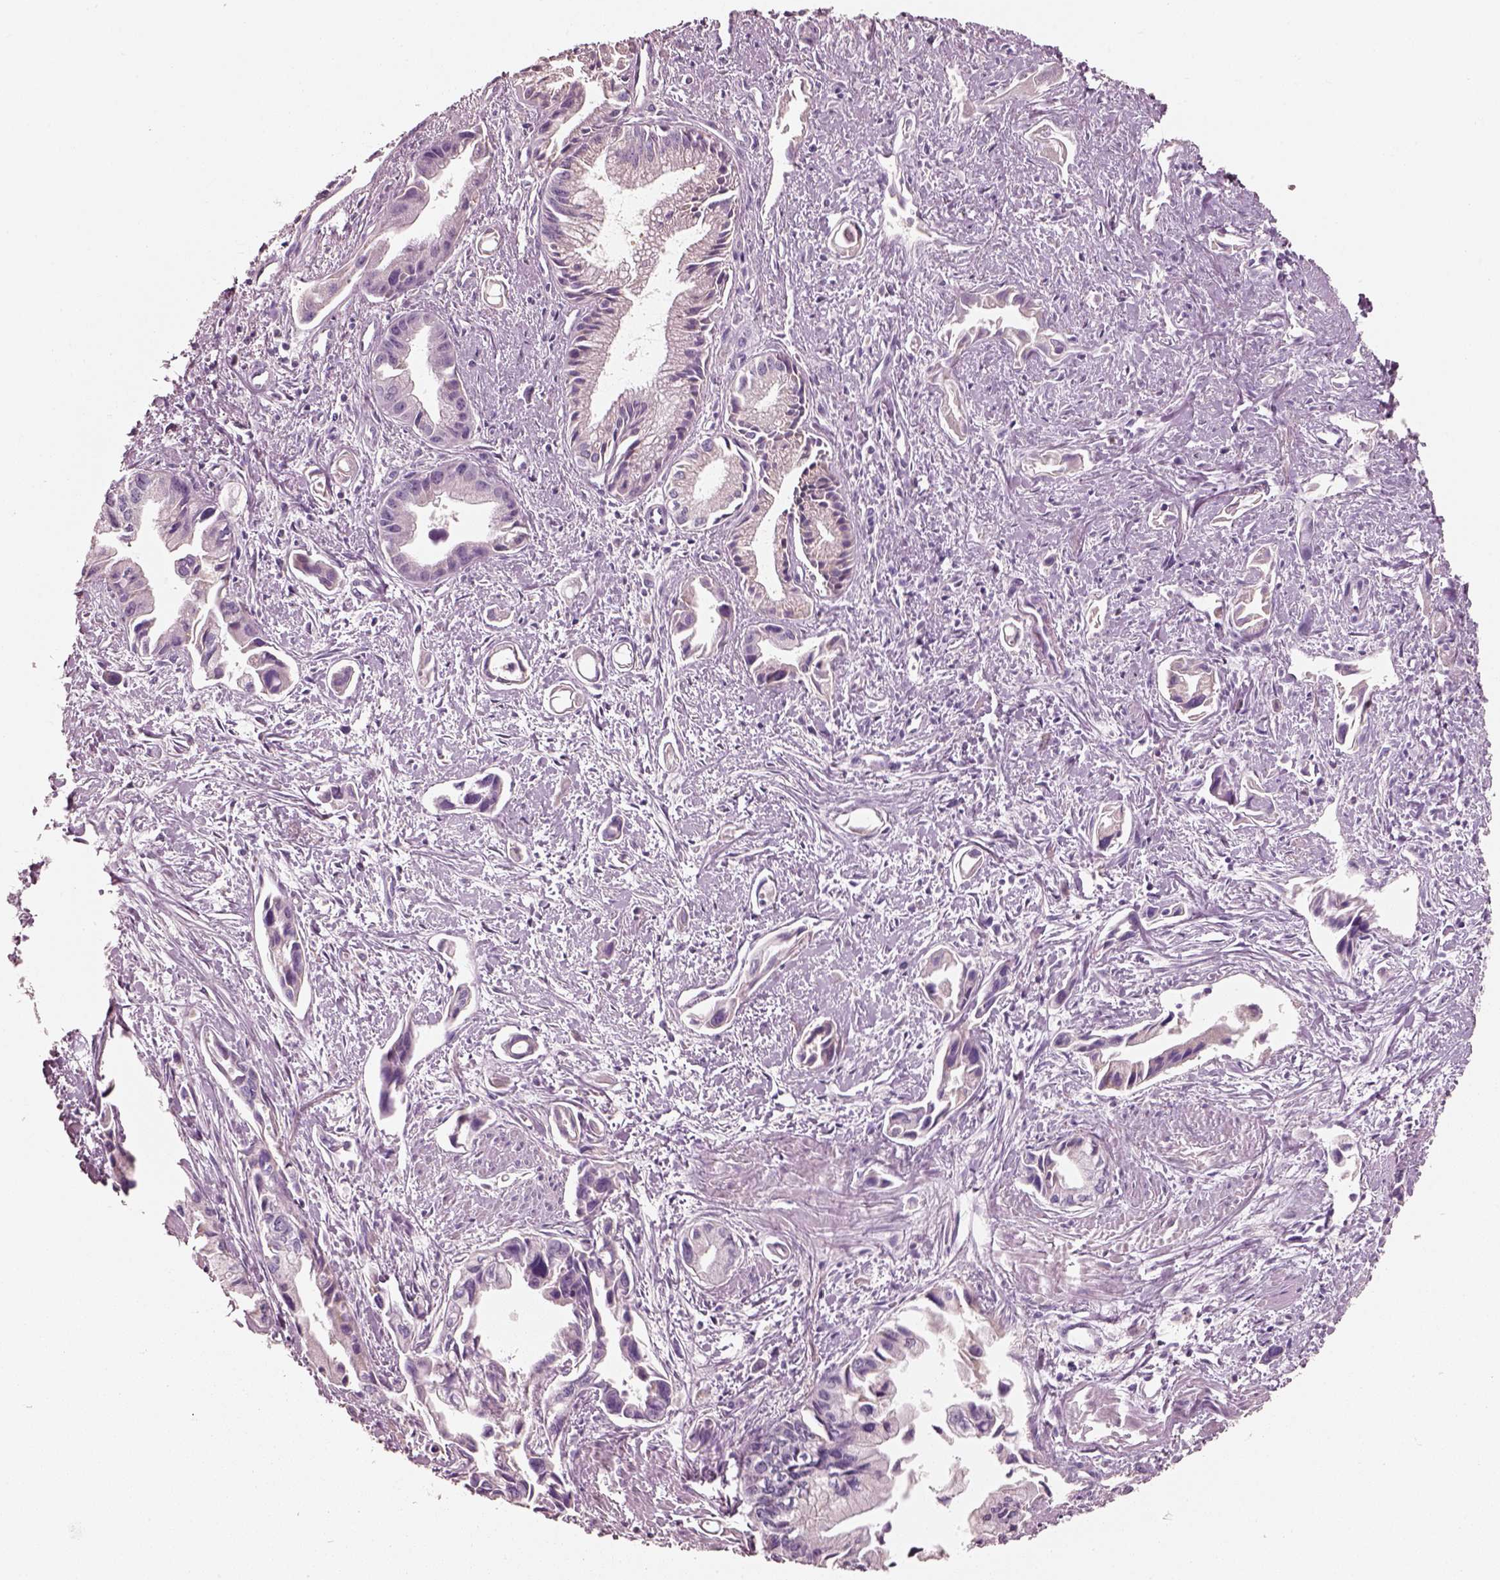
{"staining": {"intensity": "negative", "quantity": "none", "location": "none"}, "tissue": "pancreatic cancer", "cell_type": "Tumor cells", "image_type": "cancer", "snomed": [{"axis": "morphology", "description": "Adenocarcinoma, NOS"}, {"axis": "topography", "description": "Pancreas"}], "caption": "DAB immunohistochemical staining of human pancreatic adenocarcinoma shows no significant positivity in tumor cells.", "gene": "PNOC", "patient": {"sex": "female", "age": 61}}